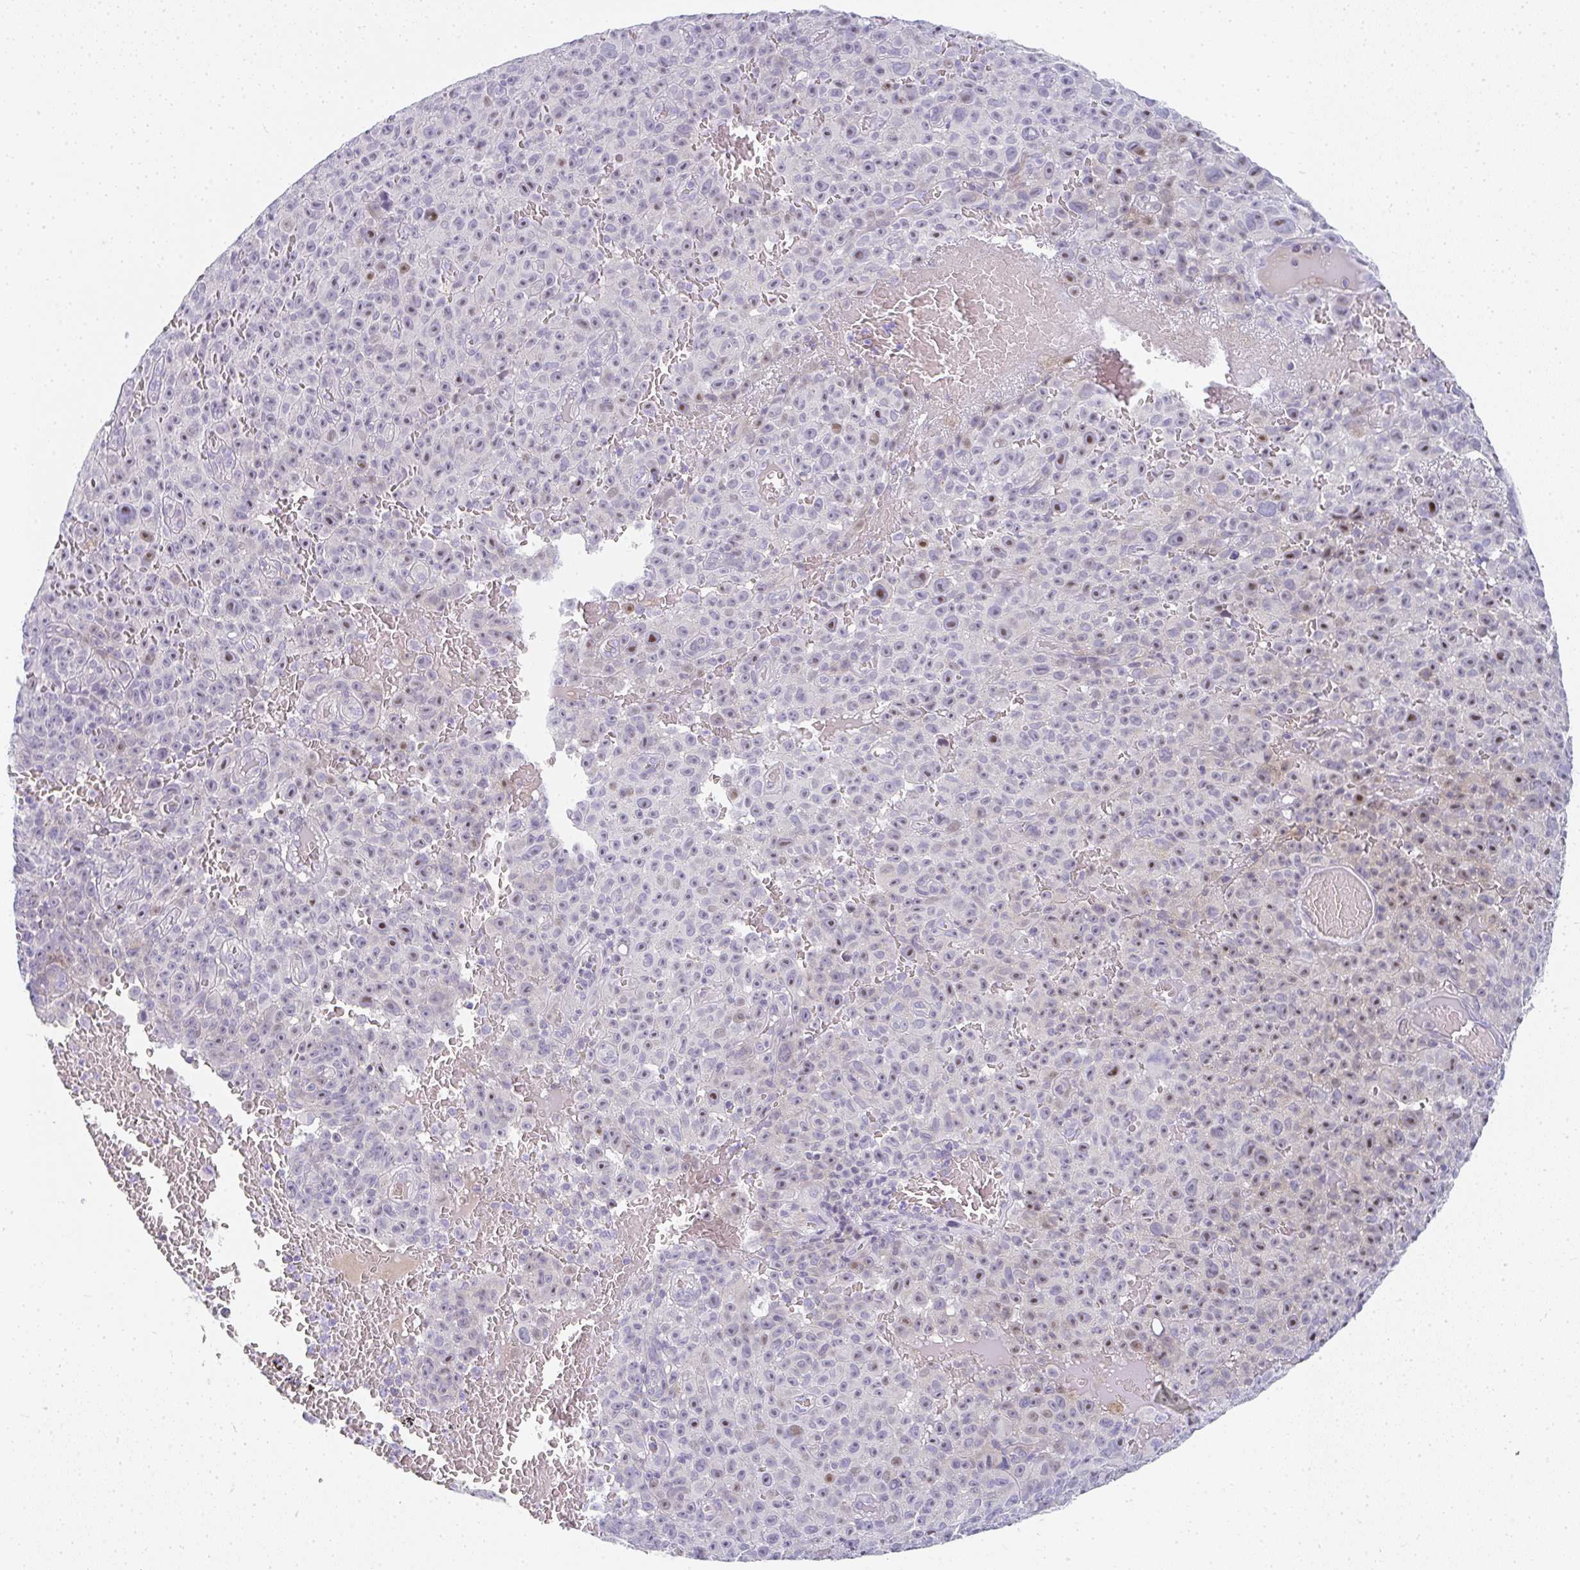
{"staining": {"intensity": "moderate", "quantity": "<25%", "location": "nuclear"}, "tissue": "melanoma", "cell_type": "Tumor cells", "image_type": "cancer", "snomed": [{"axis": "morphology", "description": "Malignant melanoma, NOS"}, {"axis": "topography", "description": "Skin"}], "caption": "Immunohistochemistry (IHC) image of neoplastic tissue: melanoma stained using IHC shows low levels of moderate protein expression localized specifically in the nuclear of tumor cells, appearing as a nuclear brown color.", "gene": "NEU2", "patient": {"sex": "female", "age": 82}}